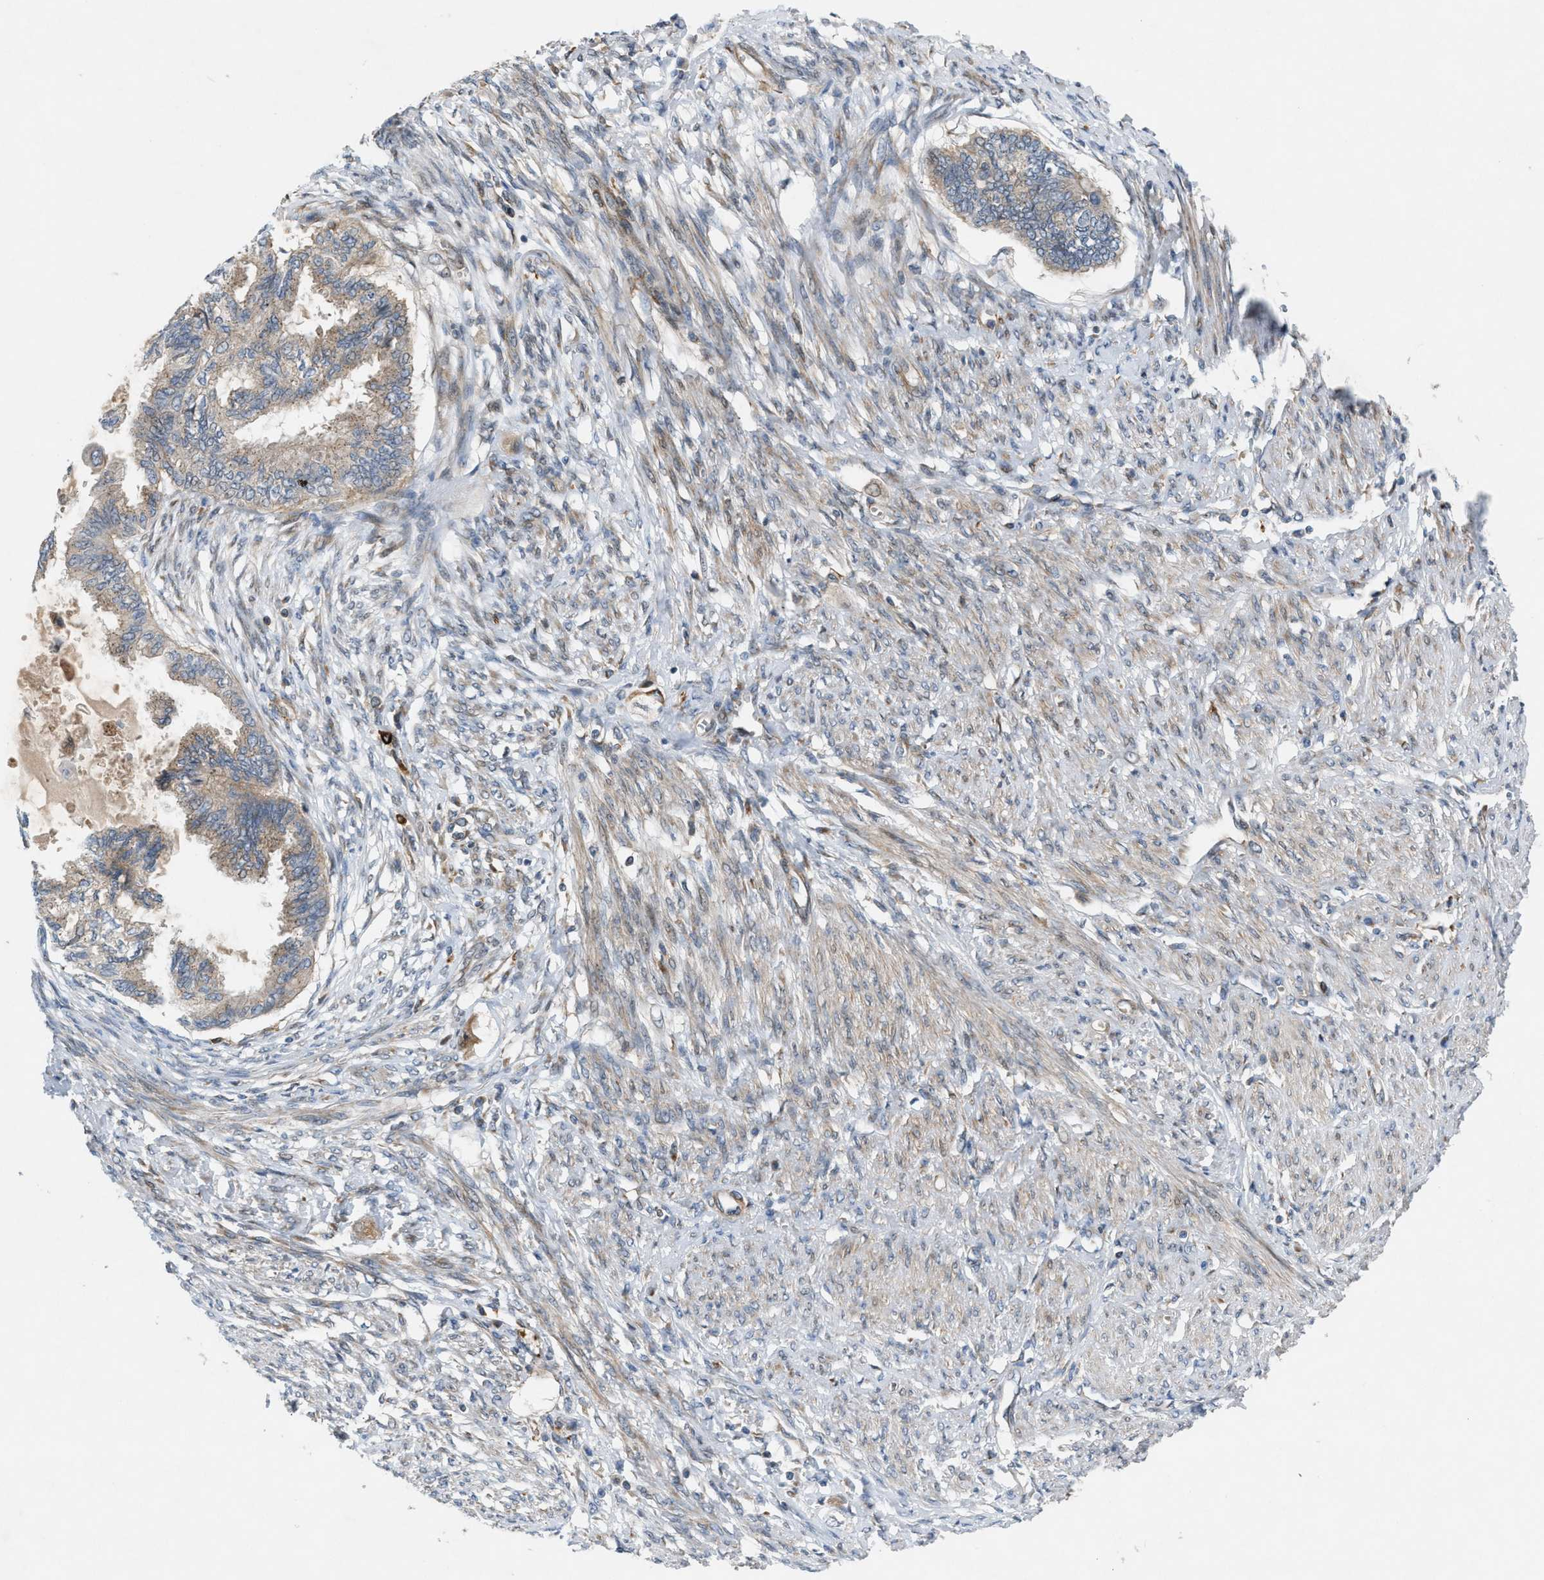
{"staining": {"intensity": "weak", "quantity": "25%-75%", "location": "cytoplasmic/membranous"}, "tissue": "cervical cancer", "cell_type": "Tumor cells", "image_type": "cancer", "snomed": [{"axis": "morphology", "description": "Normal tissue, NOS"}, {"axis": "morphology", "description": "Adenocarcinoma, NOS"}, {"axis": "topography", "description": "Cervix"}, {"axis": "topography", "description": "Endometrium"}], "caption": "The image shows staining of cervical cancer (adenocarcinoma), revealing weak cytoplasmic/membranous protein expression (brown color) within tumor cells. Ihc stains the protein in brown and the nuclei are stained blue.", "gene": "CYB5D1", "patient": {"sex": "female", "age": 86}}